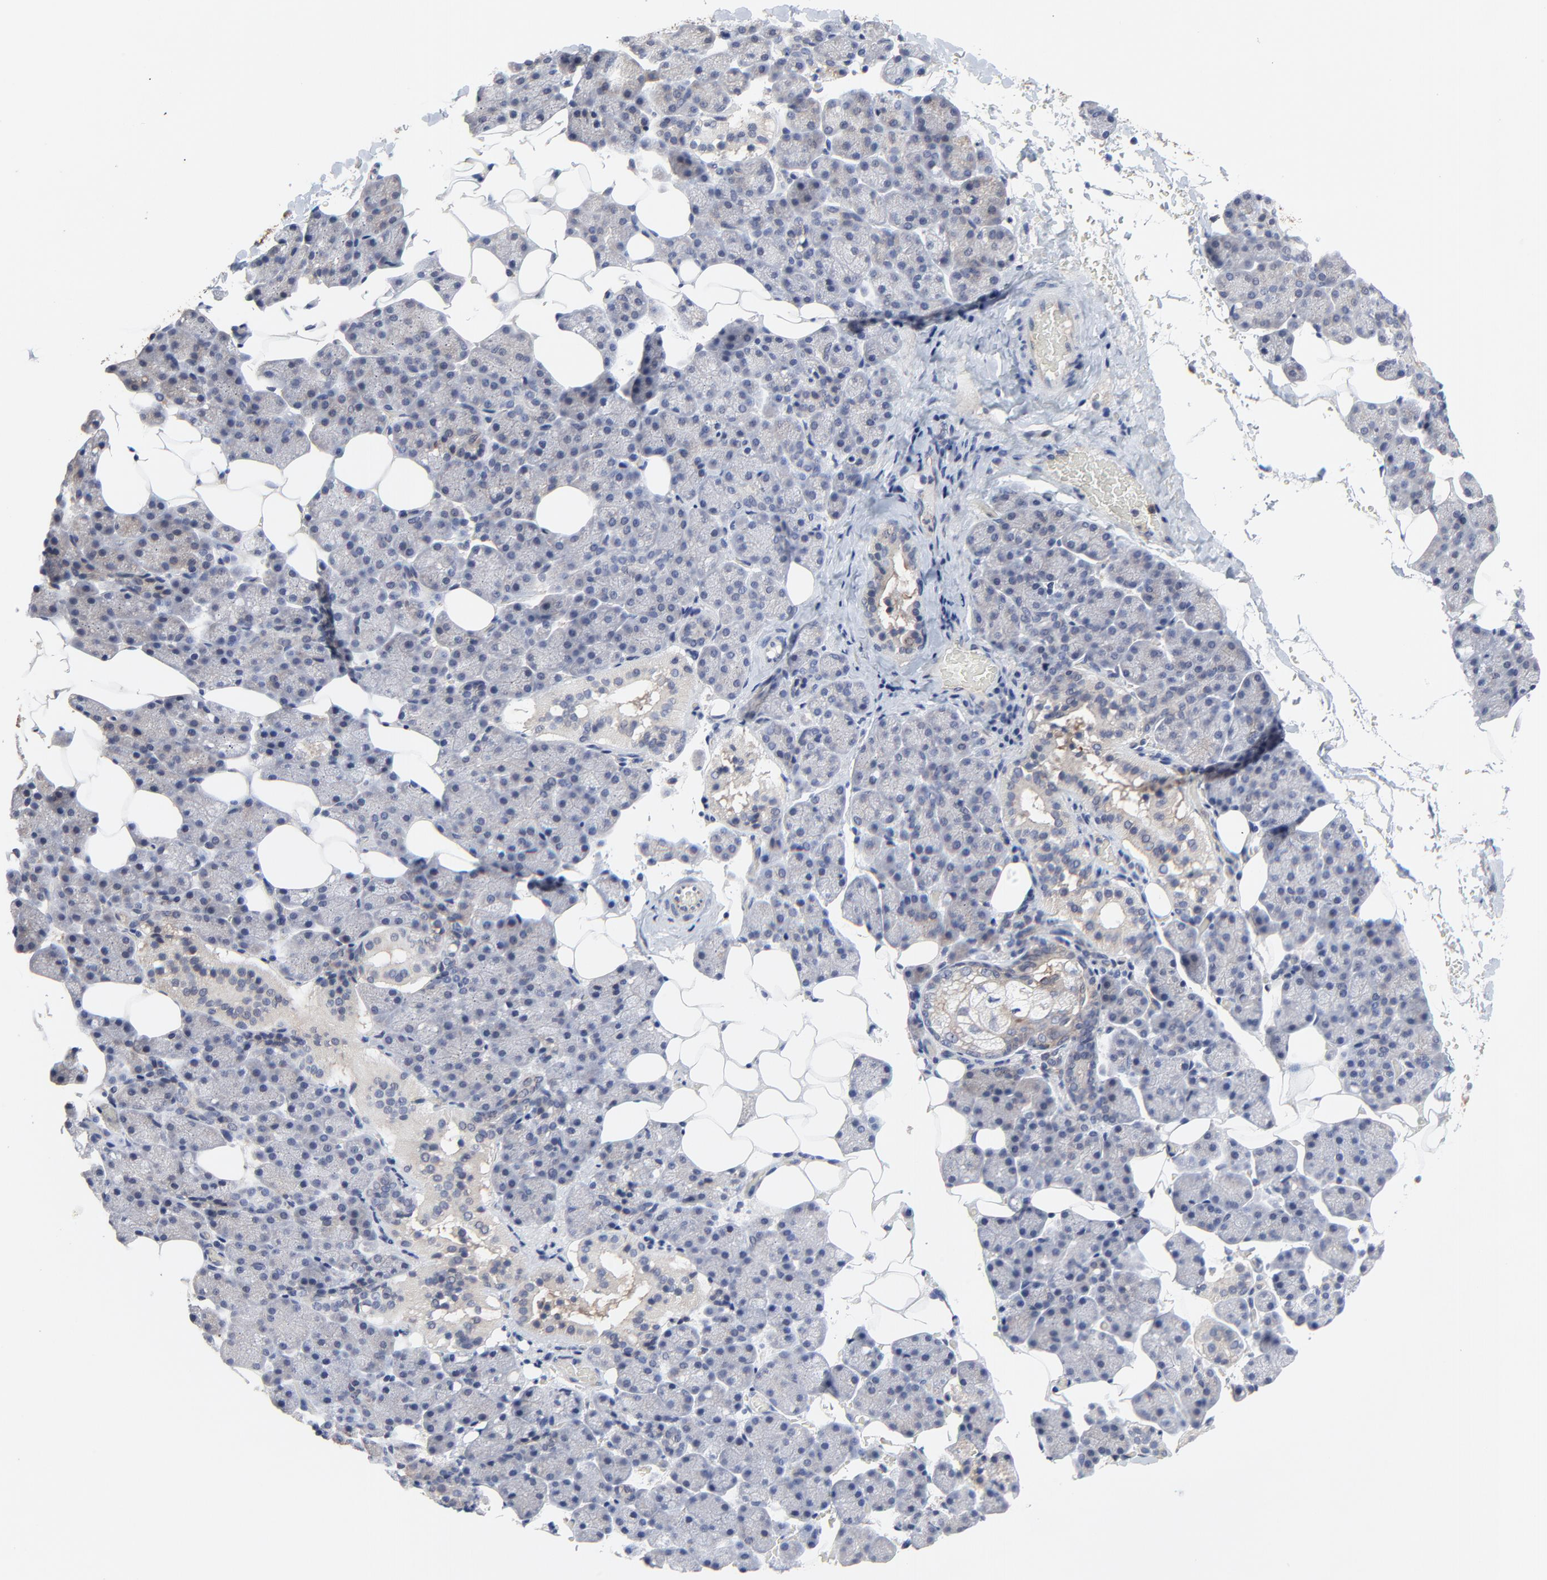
{"staining": {"intensity": "negative", "quantity": "none", "location": "none"}, "tissue": "salivary gland", "cell_type": "Glandular cells", "image_type": "normal", "snomed": [{"axis": "morphology", "description": "Normal tissue, NOS"}, {"axis": "topography", "description": "Lymph node"}, {"axis": "topography", "description": "Salivary gland"}], "caption": "Normal salivary gland was stained to show a protein in brown. There is no significant positivity in glandular cells. (DAB IHC, high magnification).", "gene": "NXF3", "patient": {"sex": "male", "age": 8}}